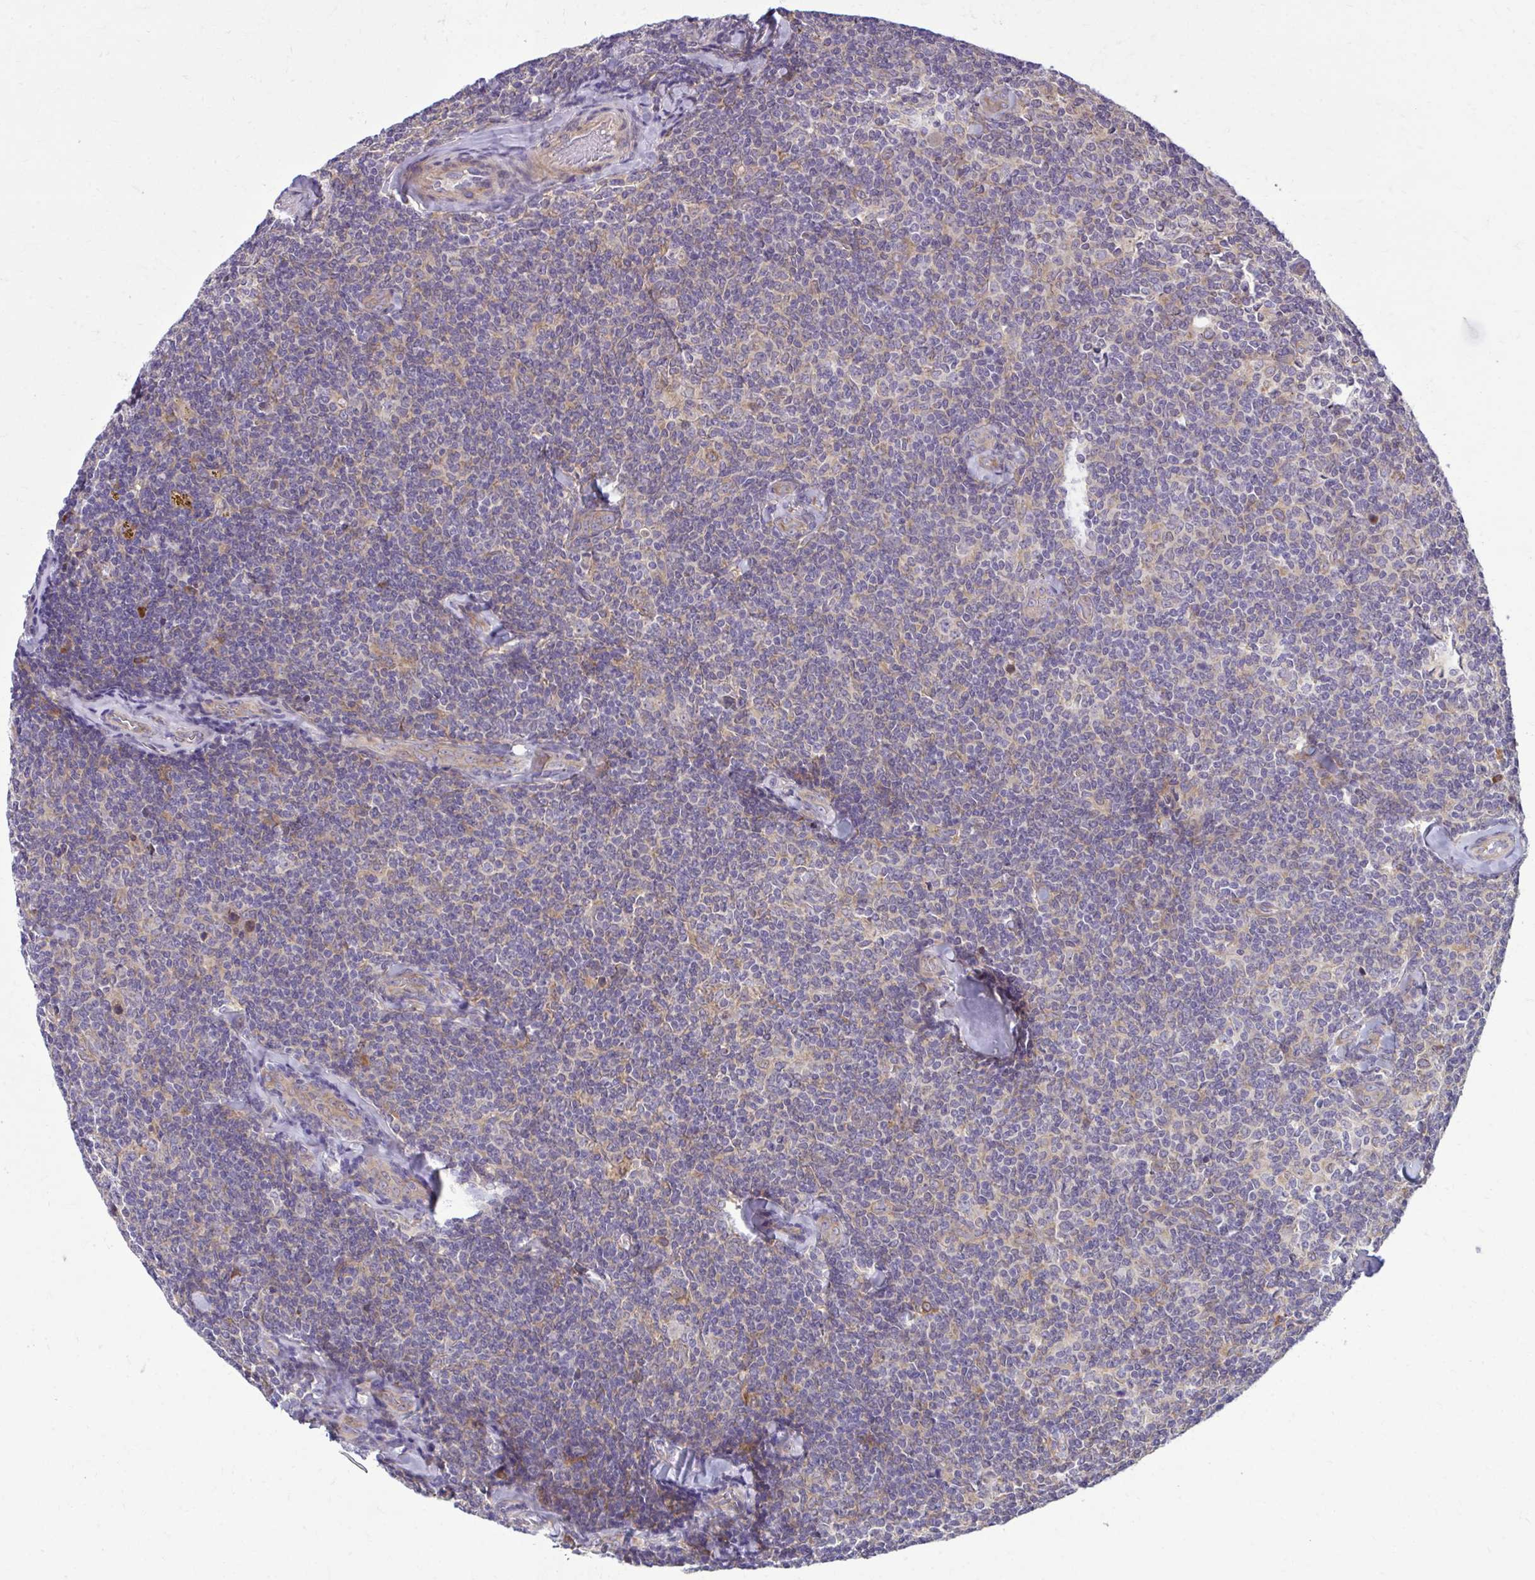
{"staining": {"intensity": "negative", "quantity": "none", "location": "none"}, "tissue": "lymphoma", "cell_type": "Tumor cells", "image_type": "cancer", "snomed": [{"axis": "morphology", "description": "Malignant lymphoma, non-Hodgkin's type, Low grade"}, {"axis": "topography", "description": "Lymph node"}], "caption": "This is an immunohistochemistry (IHC) photomicrograph of lymphoma. There is no positivity in tumor cells.", "gene": "CEMP1", "patient": {"sex": "female", "age": 56}}